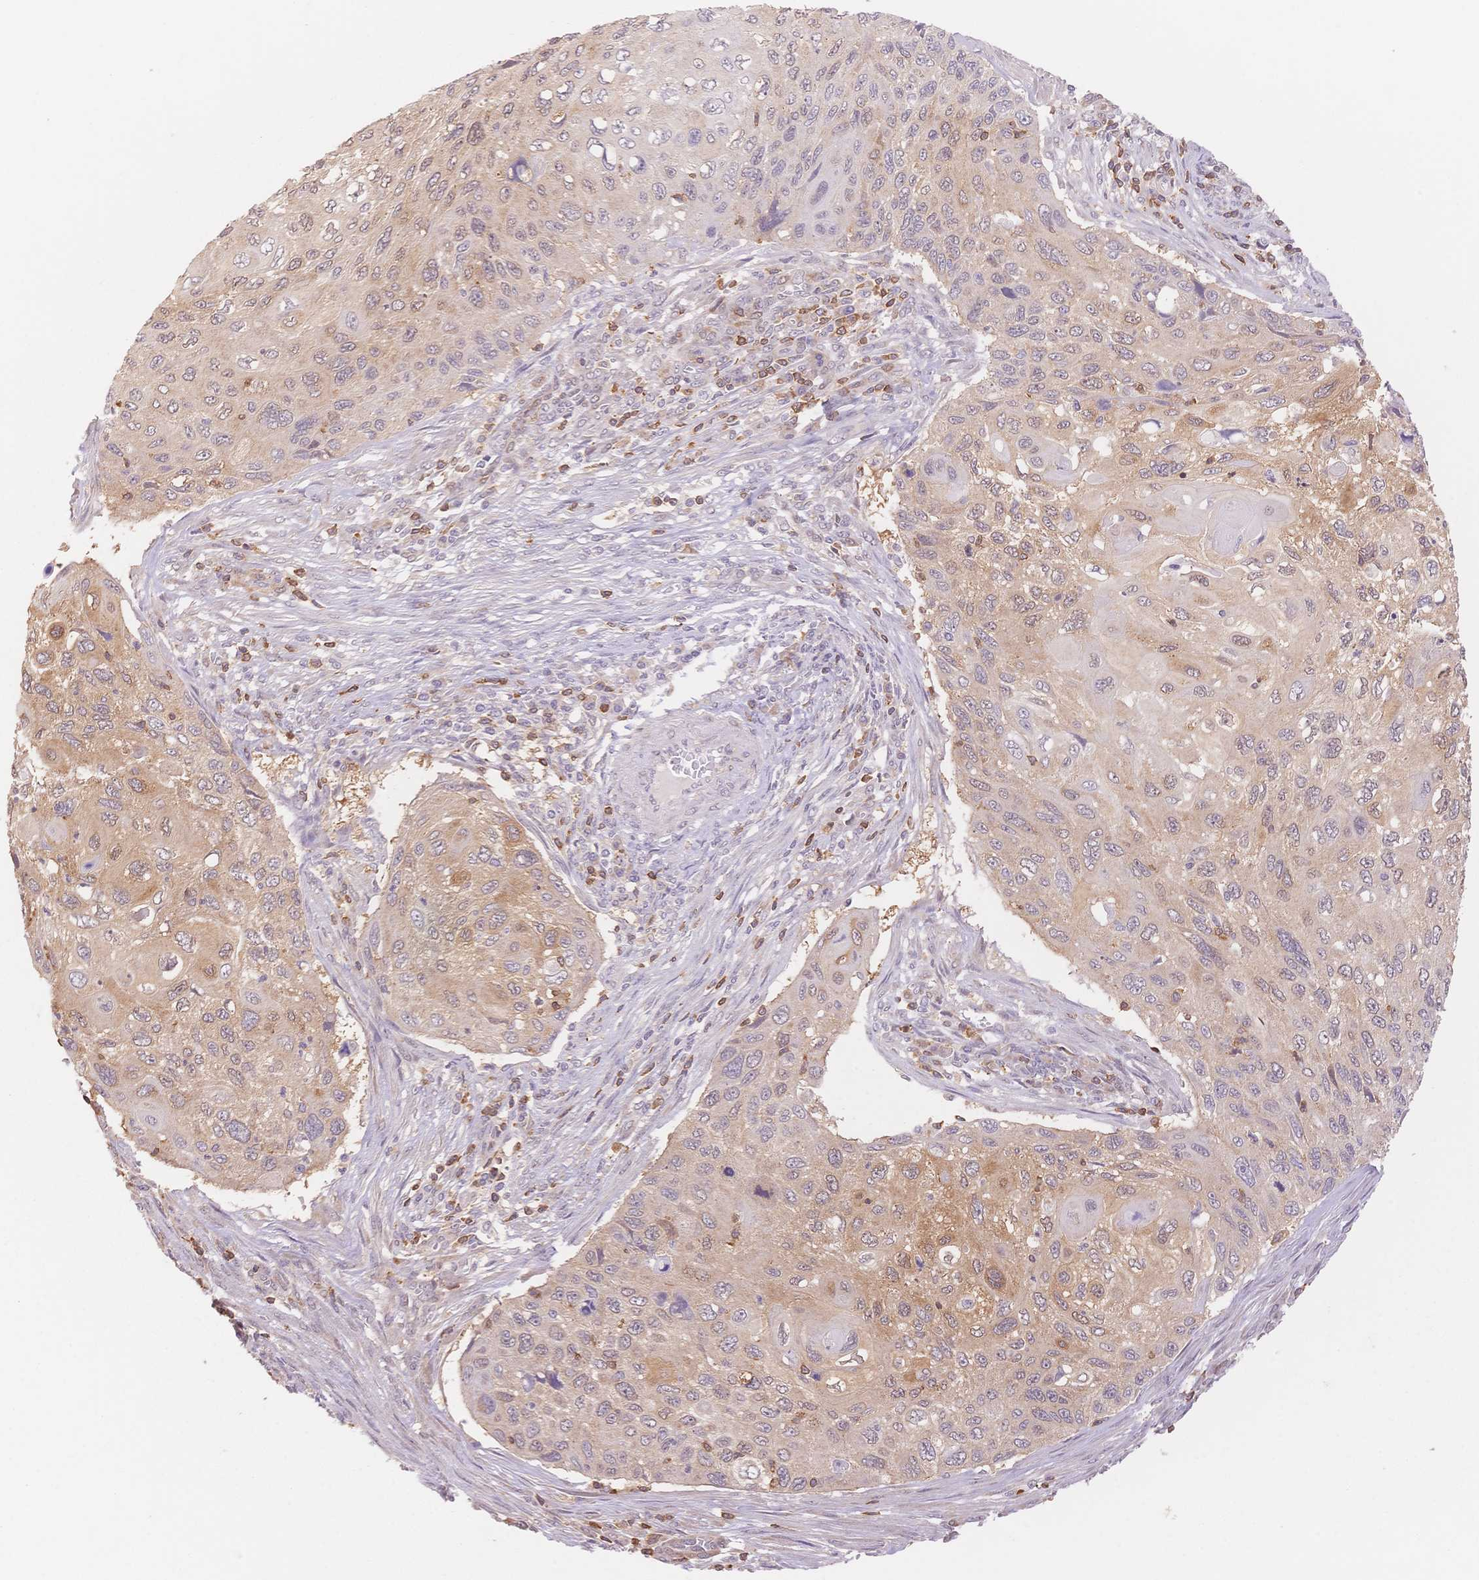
{"staining": {"intensity": "moderate", "quantity": "25%-75%", "location": "cytoplasmic/membranous"}, "tissue": "cervical cancer", "cell_type": "Tumor cells", "image_type": "cancer", "snomed": [{"axis": "morphology", "description": "Squamous cell carcinoma, NOS"}, {"axis": "topography", "description": "Cervix"}], "caption": "Immunohistochemistry of cervical cancer displays medium levels of moderate cytoplasmic/membranous positivity in about 25%-75% of tumor cells.", "gene": "STK39", "patient": {"sex": "female", "age": 70}}